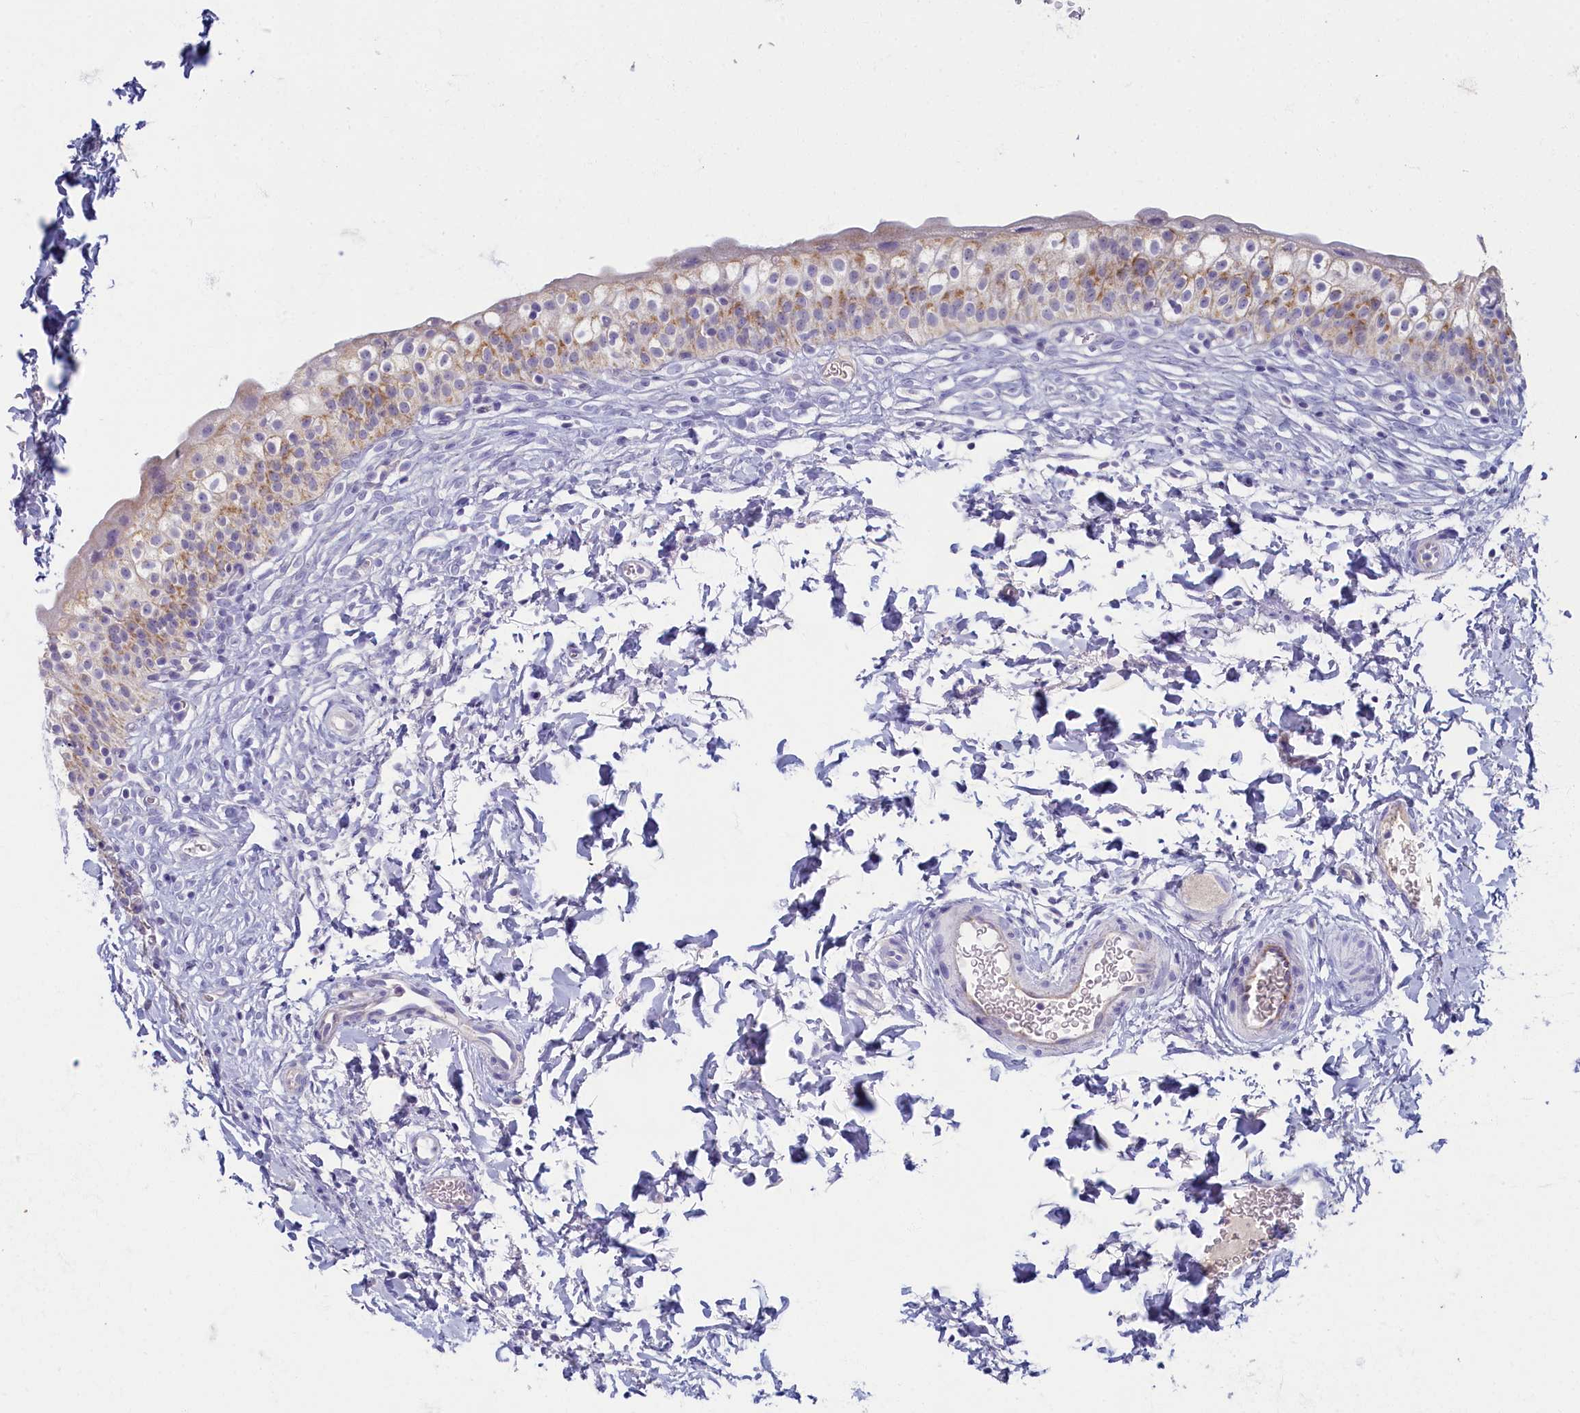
{"staining": {"intensity": "moderate", "quantity": "25%-75%", "location": "cytoplasmic/membranous"}, "tissue": "urinary bladder", "cell_type": "Urothelial cells", "image_type": "normal", "snomed": [{"axis": "morphology", "description": "Normal tissue, NOS"}, {"axis": "topography", "description": "Urinary bladder"}], "caption": "Urothelial cells exhibit medium levels of moderate cytoplasmic/membranous expression in about 25%-75% of cells in unremarkable human urinary bladder.", "gene": "OCIAD2", "patient": {"sex": "male", "age": 55}}